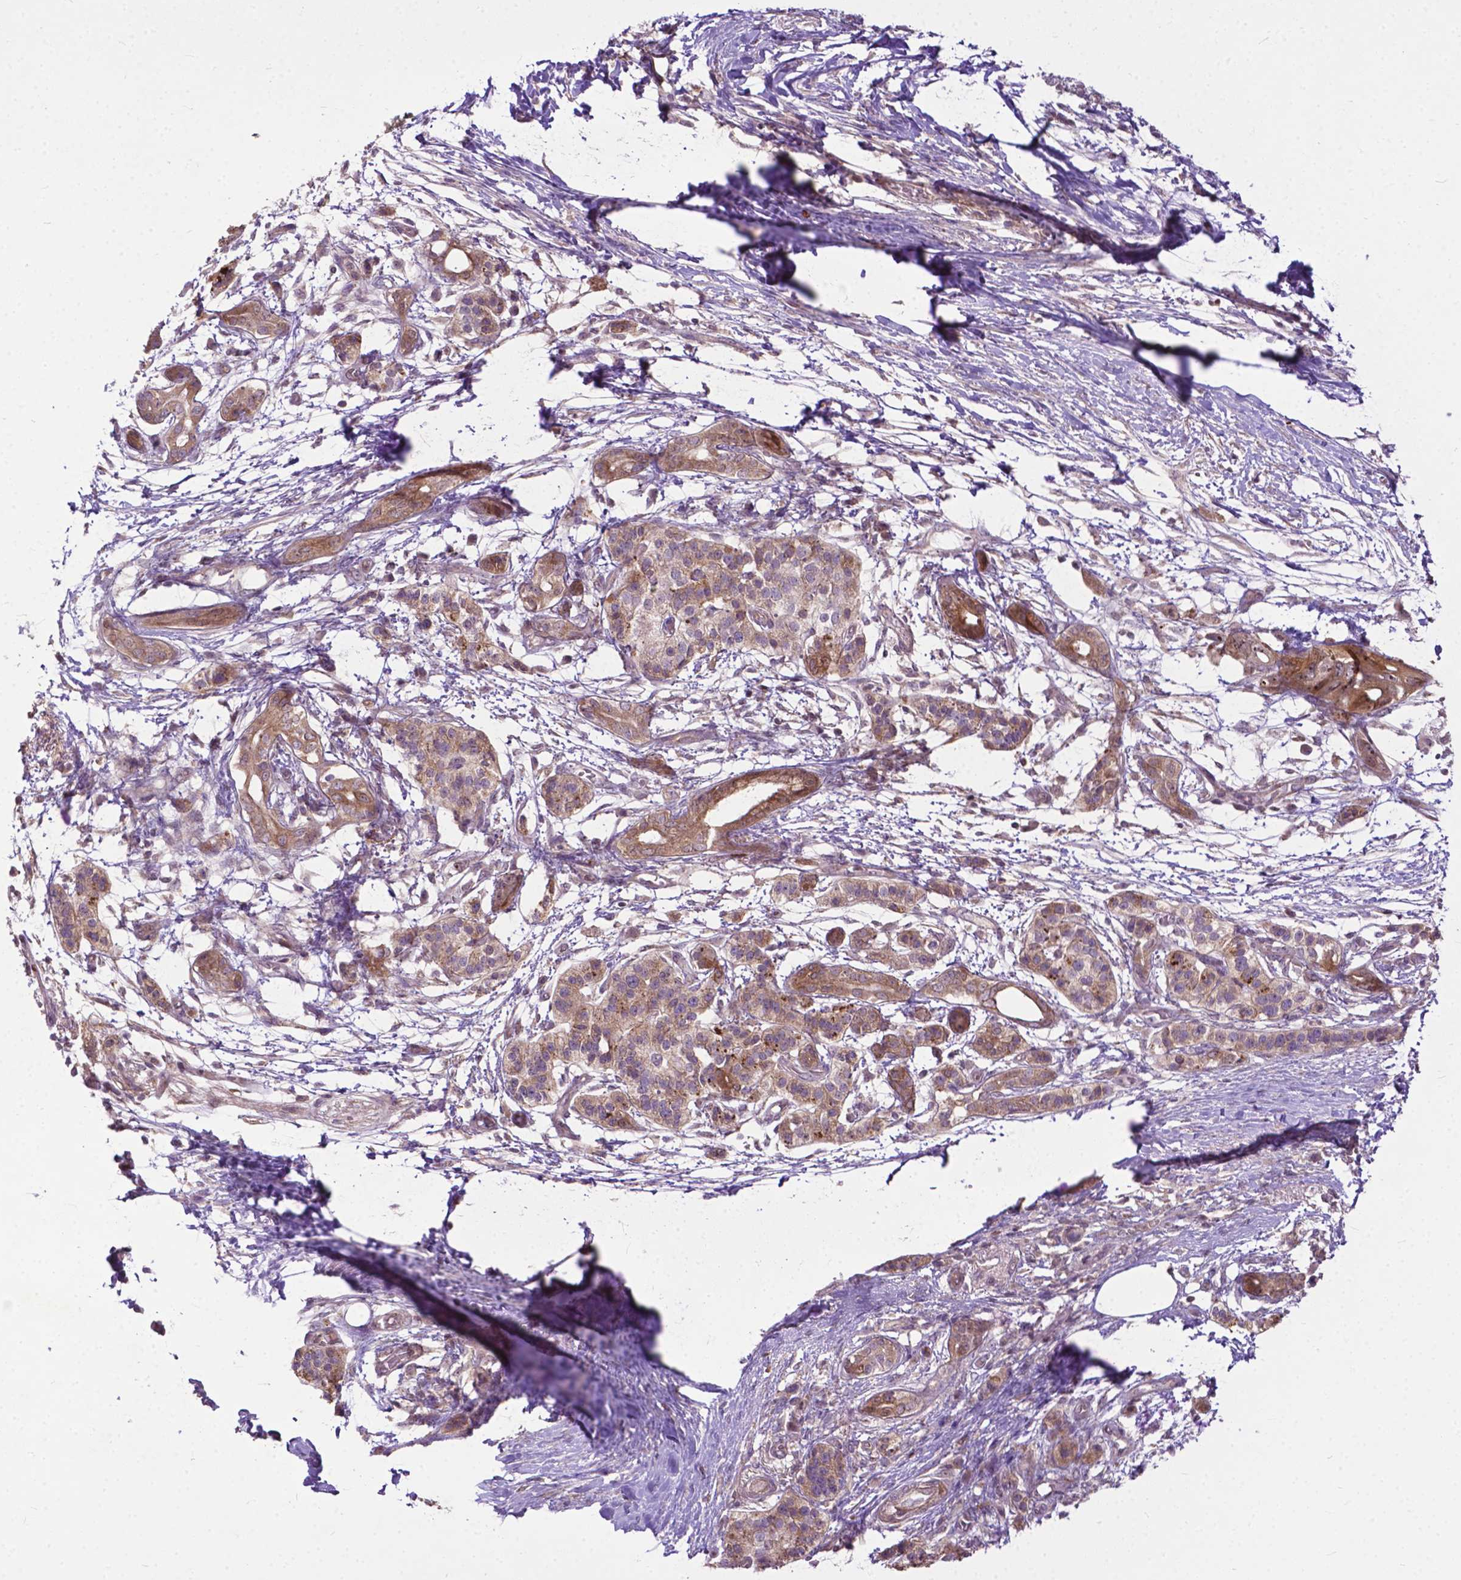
{"staining": {"intensity": "moderate", "quantity": ">75%", "location": "cytoplasmic/membranous"}, "tissue": "pancreatic cancer", "cell_type": "Tumor cells", "image_type": "cancer", "snomed": [{"axis": "morphology", "description": "Adenocarcinoma, NOS"}, {"axis": "topography", "description": "Pancreas"}], "caption": "Approximately >75% of tumor cells in human pancreatic cancer display moderate cytoplasmic/membranous protein expression as visualized by brown immunohistochemical staining.", "gene": "PARP3", "patient": {"sex": "female", "age": 72}}